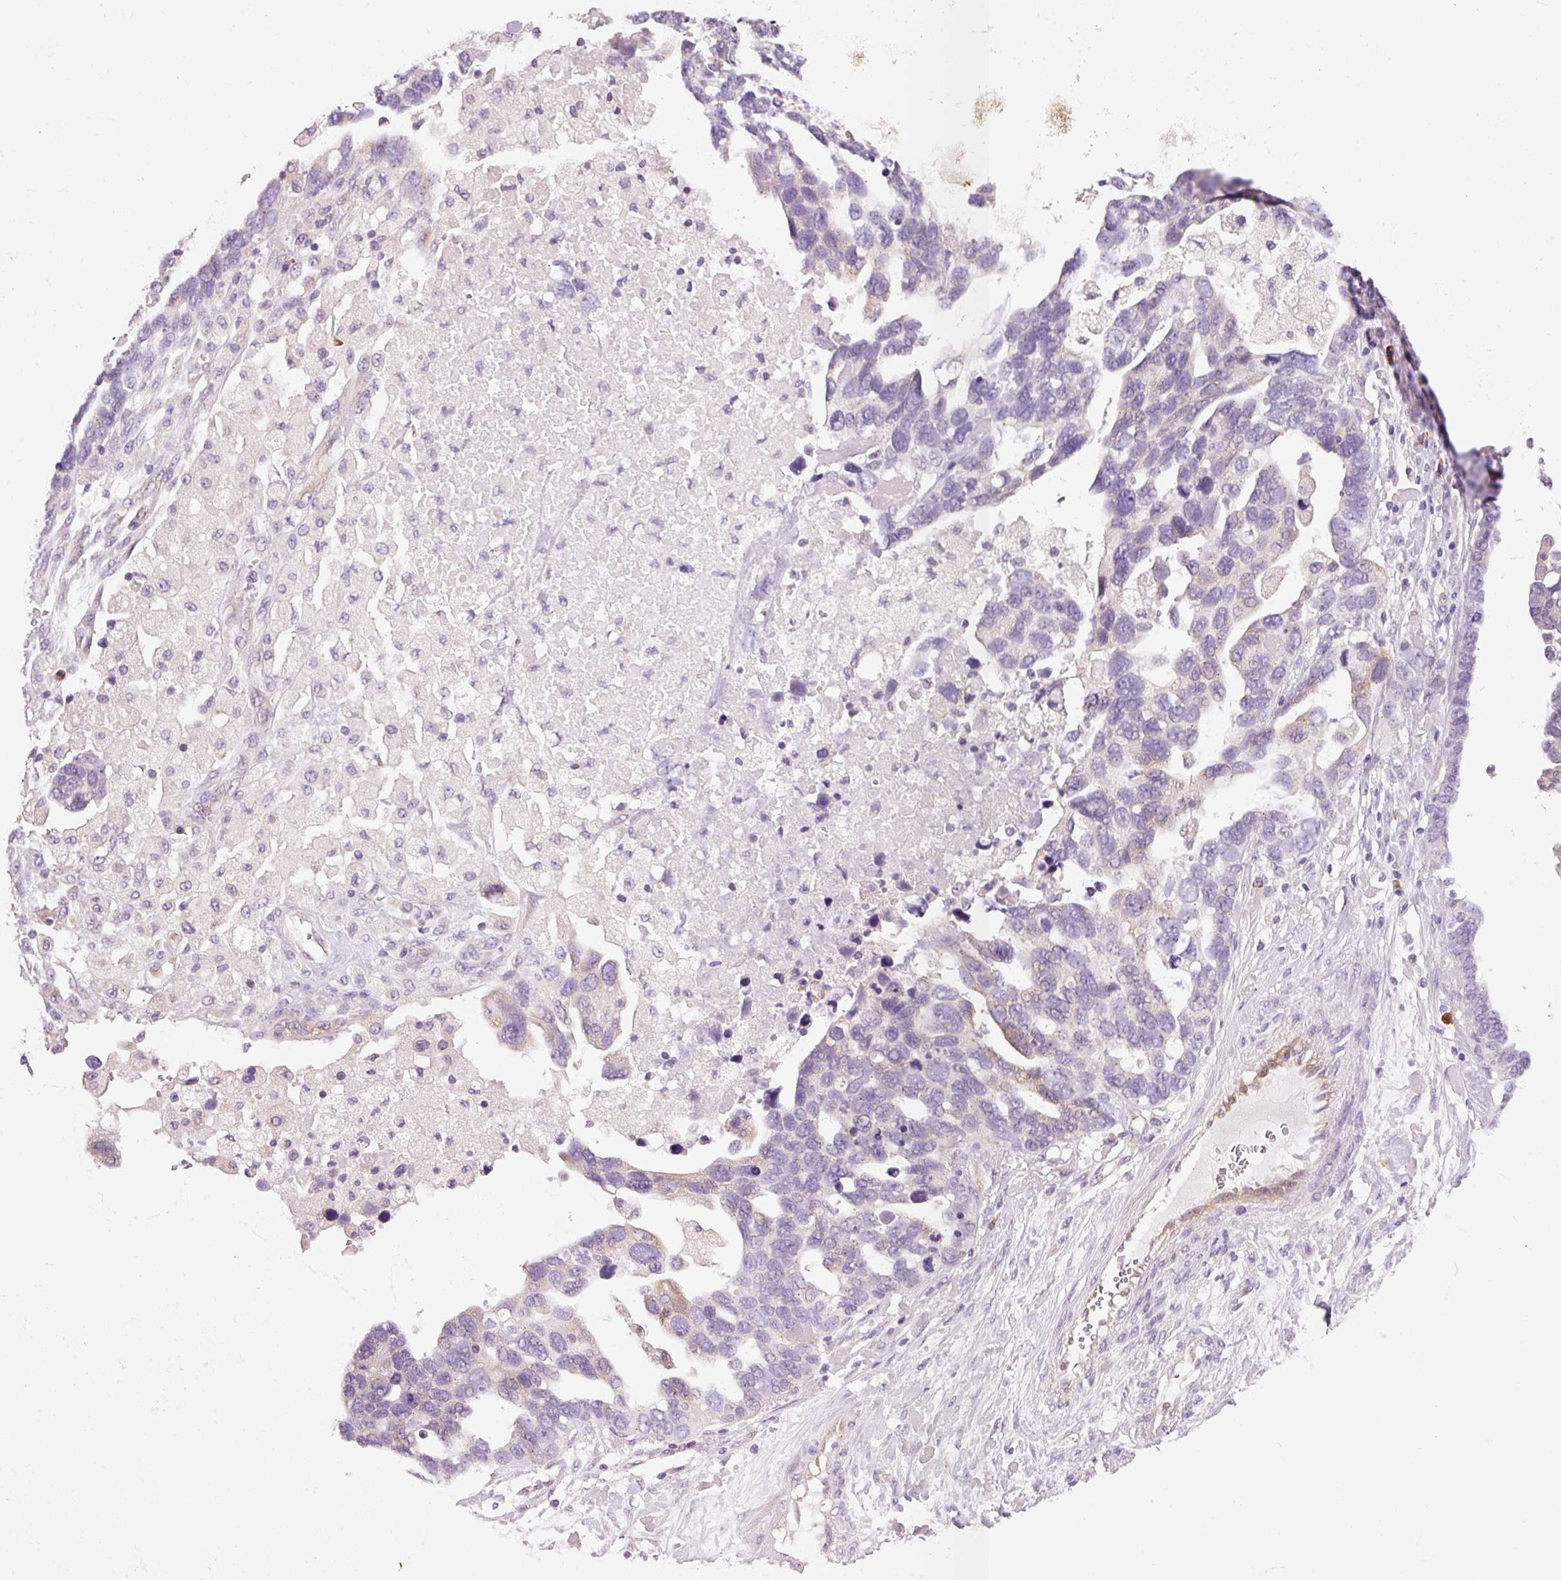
{"staining": {"intensity": "negative", "quantity": "none", "location": "none"}, "tissue": "ovarian cancer", "cell_type": "Tumor cells", "image_type": "cancer", "snomed": [{"axis": "morphology", "description": "Cystadenocarcinoma, serous, NOS"}, {"axis": "topography", "description": "Ovary"}], "caption": "Immunohistochemical staining of human ovarian cancer demonstrates no significant staining in tumor cells.", "gene": "PNPLA5", "patient": {"sex": "female", "age": 54}}